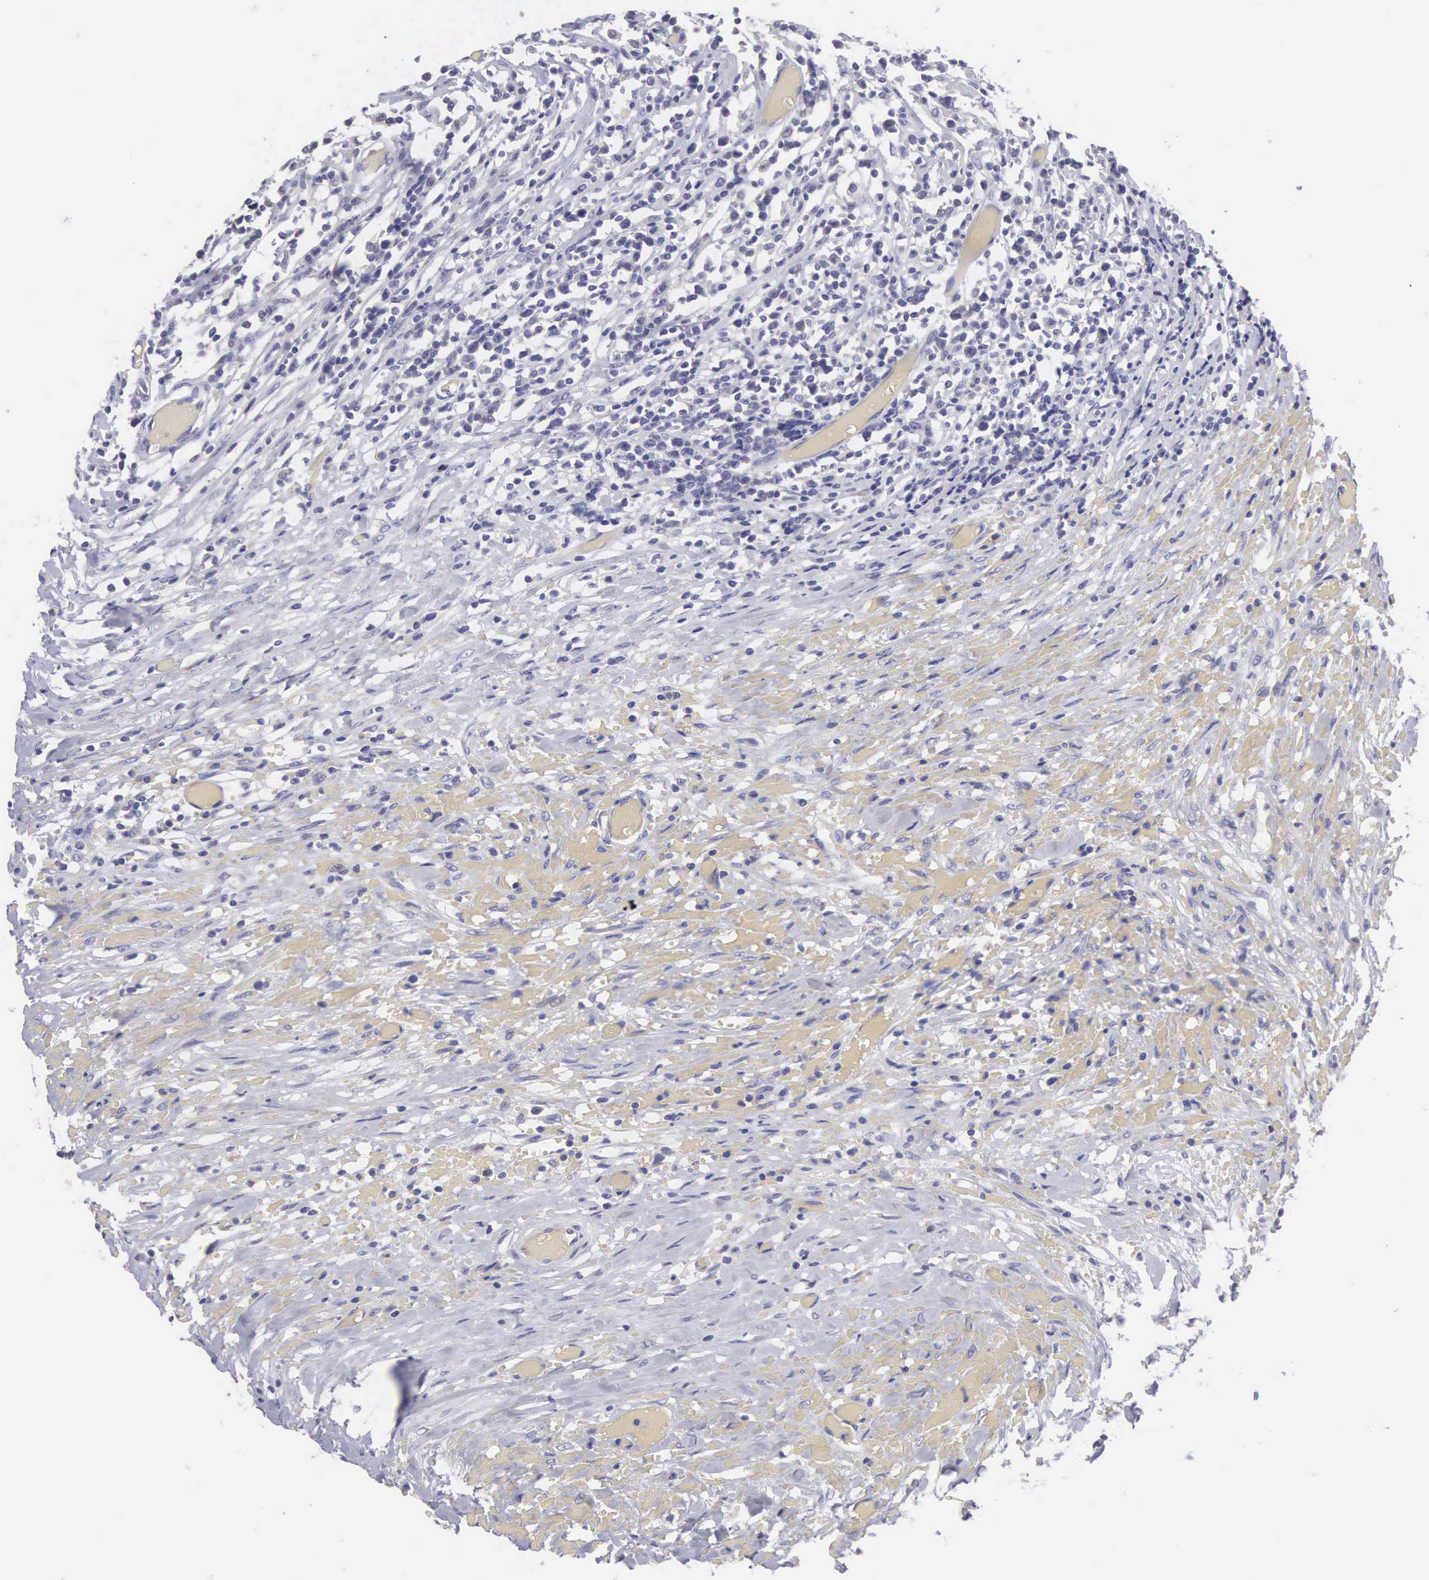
{"staining": {"intensity": "negative", "quantity": "none", "location": "none"}, "tissue": "lymphoma", "cell_type": "Tumor cells", "image_type": "cancer", "snomed": [{"axis": "morphology", "description": "Malignant lymphoma, non-Hodgkin's type, High grade"}, {"axis": "topography", "description": "Colon"}], "caption": "IHC of human lymphoma exhibits no expression in tumor cells.", "gene": "SLITRK4", "patient": {"sex": "male", "age": 82}}